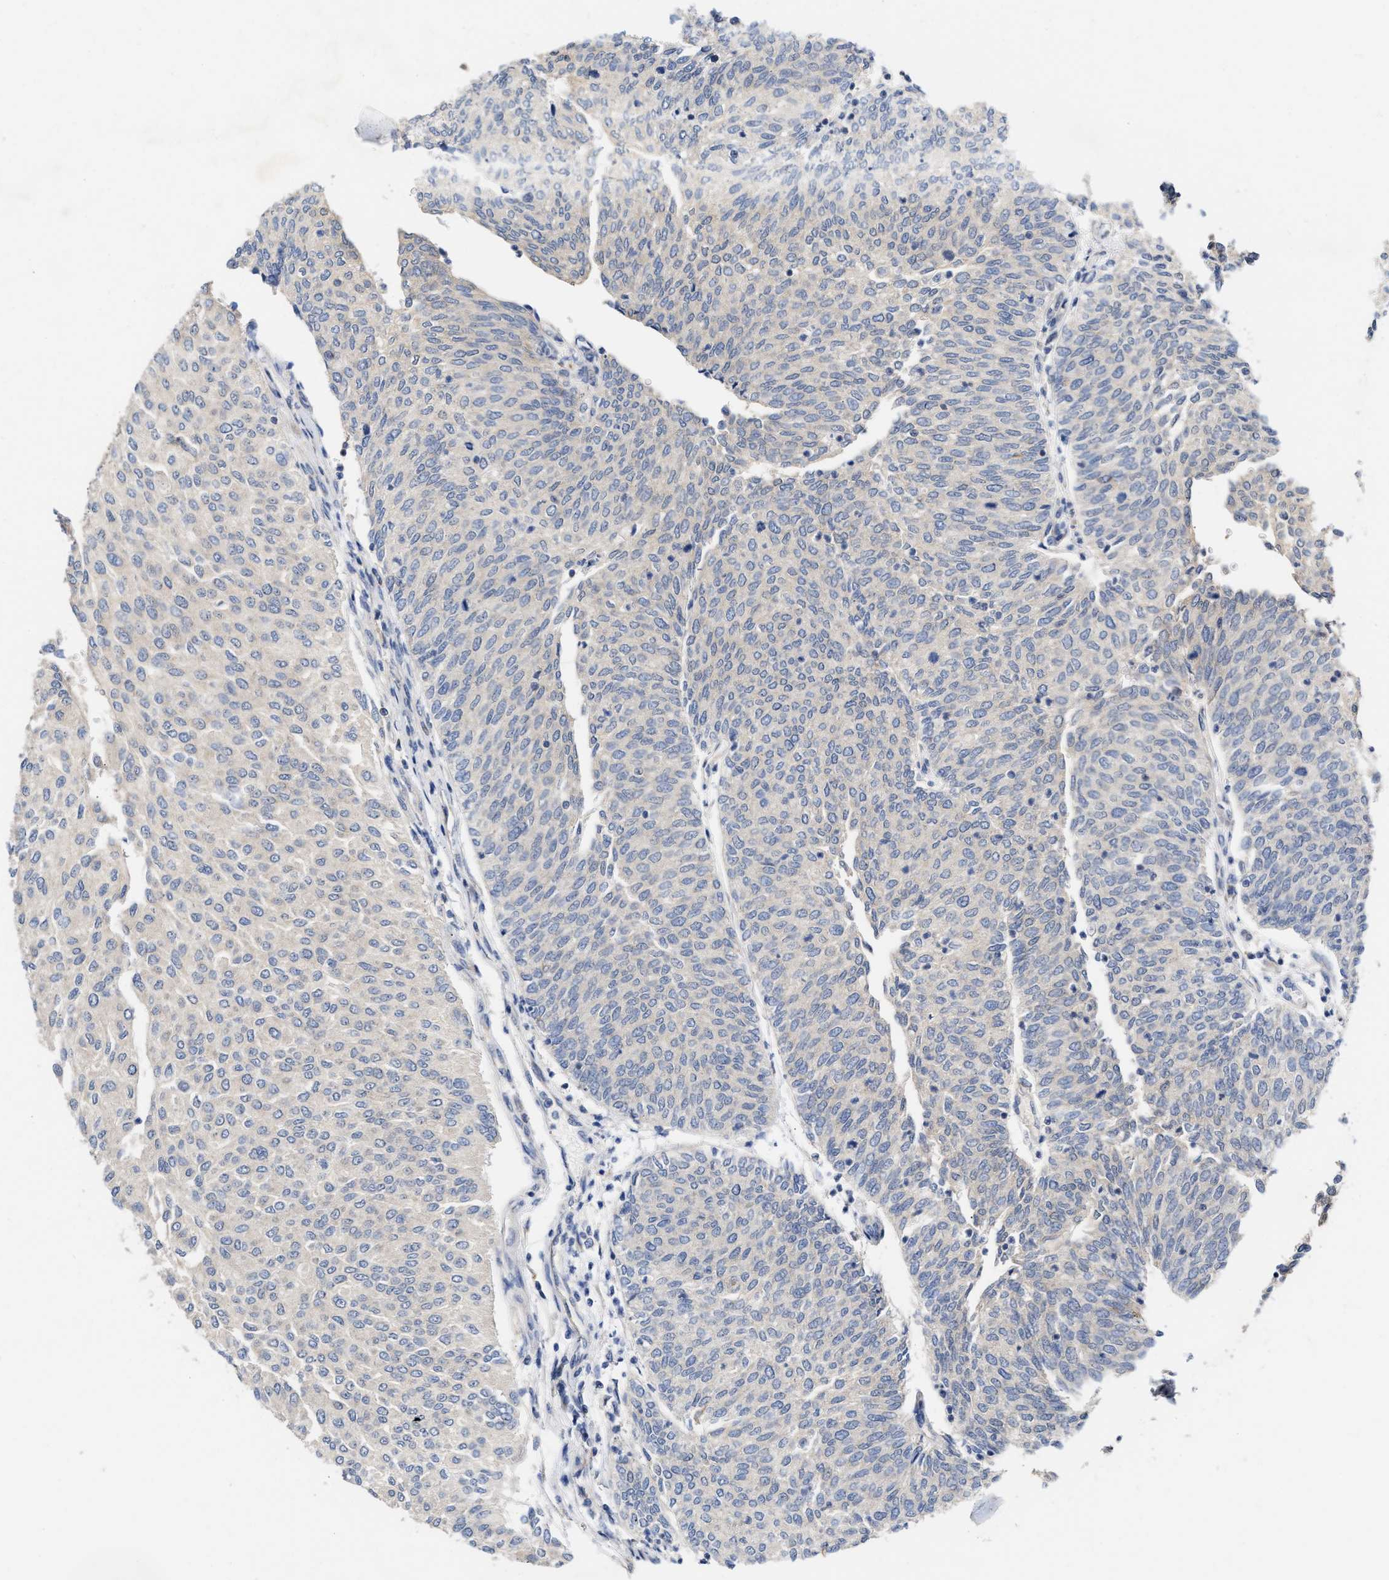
{"staining": {"intensity": "weak", "quantity": "<25%", "location": "cytoplasmic/membranous"}, "tissue": "urothelial cancer", "cell_type": "Tumor cells", "image_type": "cancer", "snomed": [{"axis": "morphology", "description": "Urothelial carcinoma, Low grade"}, {"axis": "topography", "description": "Urinary bladder"}], "caption": "Histopathology image shows no protein staining in tumor cells of urothelial carcinoma (low-grade) tissue.", "gene": "BBLN", "patient": {"sex": "female", "age": 79}}